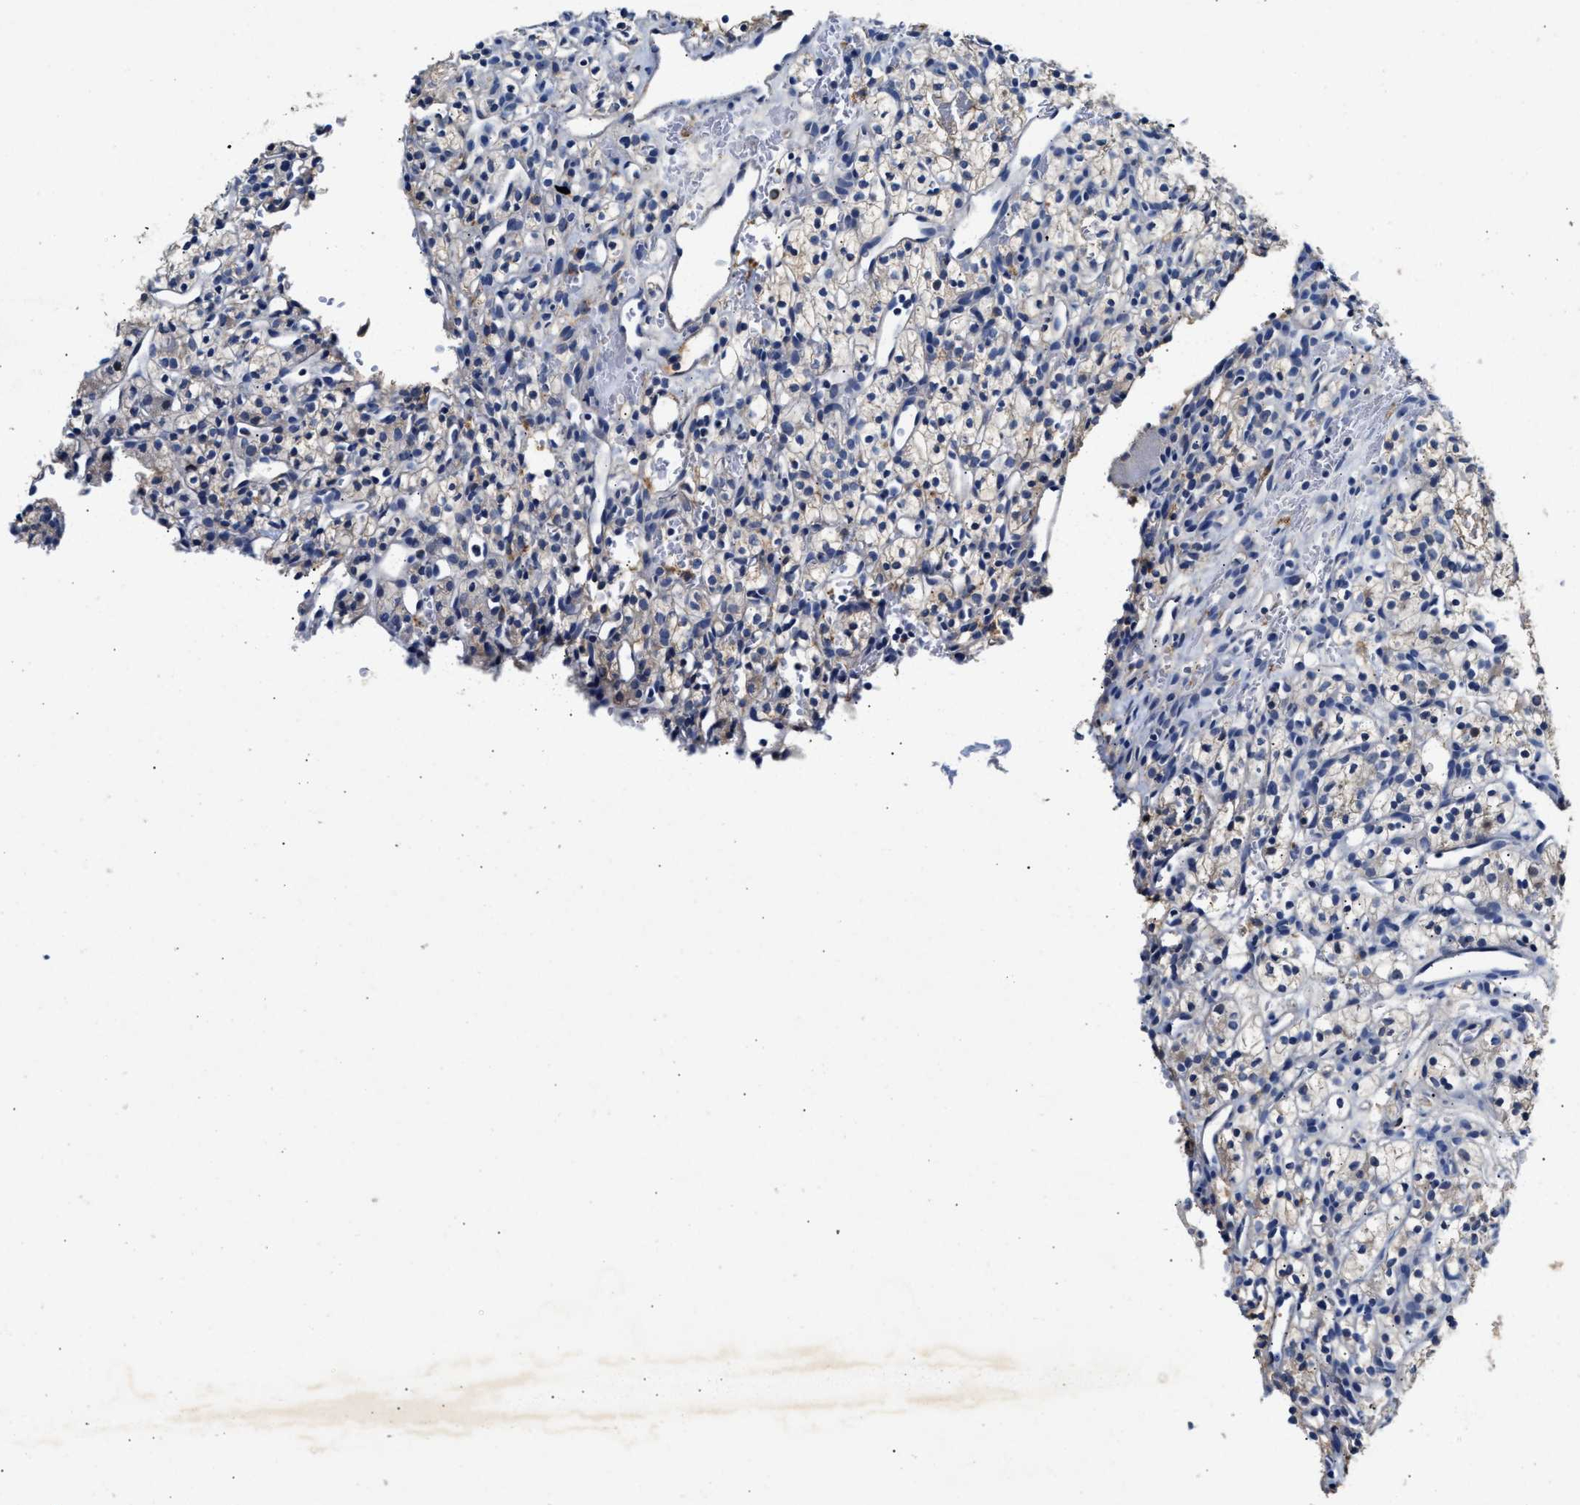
{"staining": {"intensity": "negative", "quantity": "none", "location": "none"}, "tissue": "renal cancer", "cell_type": "Tumor cells", "image_type": "cancer", "snomed": [{"axis": "morphology", "description": "Adenocarcinoma, NOS"}, {"axis": "topography", "description": "Kidney"}], "caption": "High magnification brightfield microscopy of renal adenocarcinoma stained with DAB (brown) and counterstained with hematoxylin (blue): tumor cells show no significant expression.", "gene": "SLCO2B1", "patient": {"sex": "female", "age": 57}}